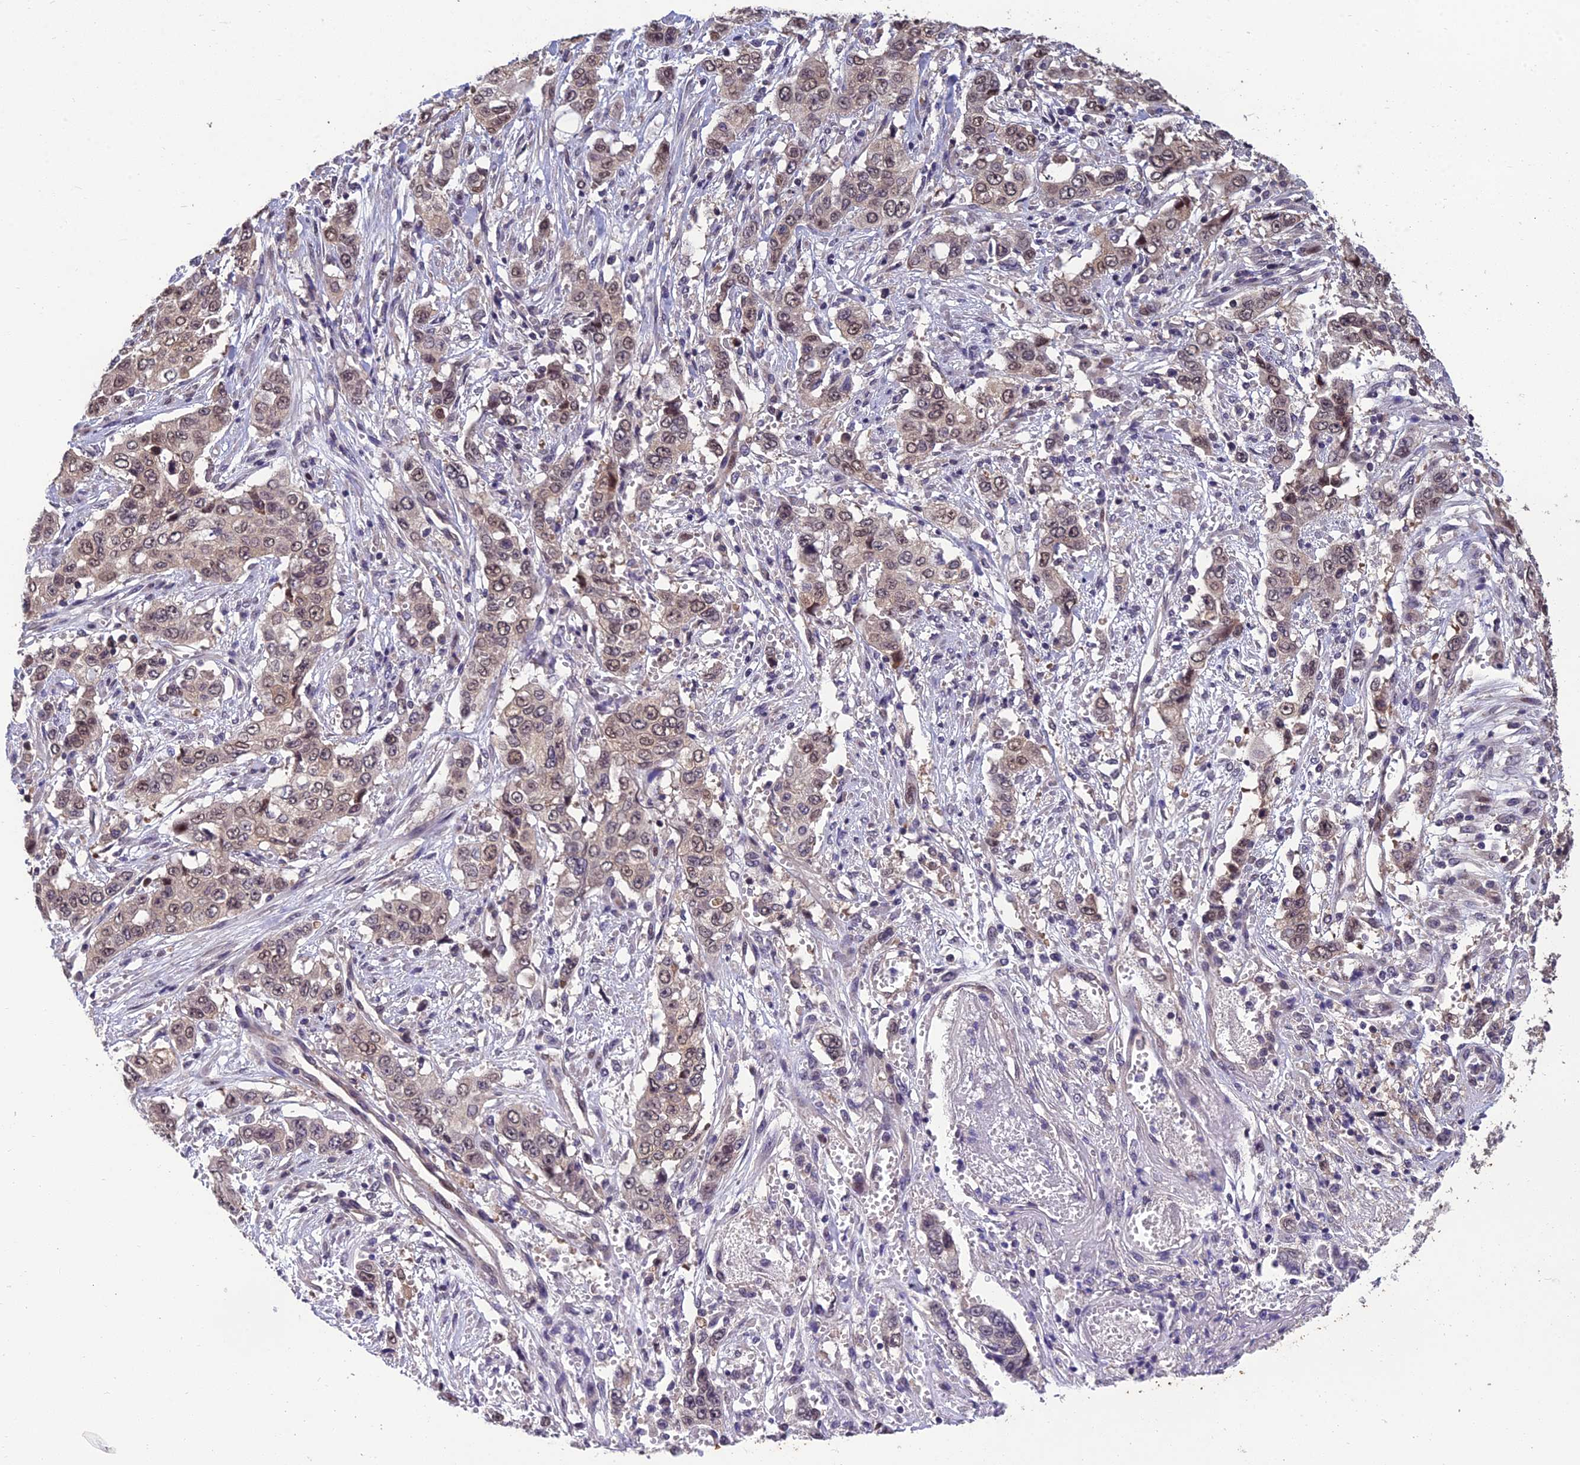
{"staining": {"intensity": "weak", "quantity": ">75%", "location": "cytoplasmic/membranous,nuclear"}, "tissue": "stomach cancer", "cell_type": "Tumor cells", "image_type": "cancer", "snomed": [{"axis": "morphology", "description": "Normal tissue, NOS"}, {"axis": "morphology", "description": "Adenocarcinoma, NOS"}, {"axis": "topography", "description": "Stomach"}], "caption": "This photomicrograph reveals immunohistochemistry staining of human stomach adenocarcinoma, with low weak cytoplasmic/membranous and nuclear positivity in approximately >75% of tumor cells.", "gene": "GRWD1", "patient": {"sex": "female", "age": 64}}